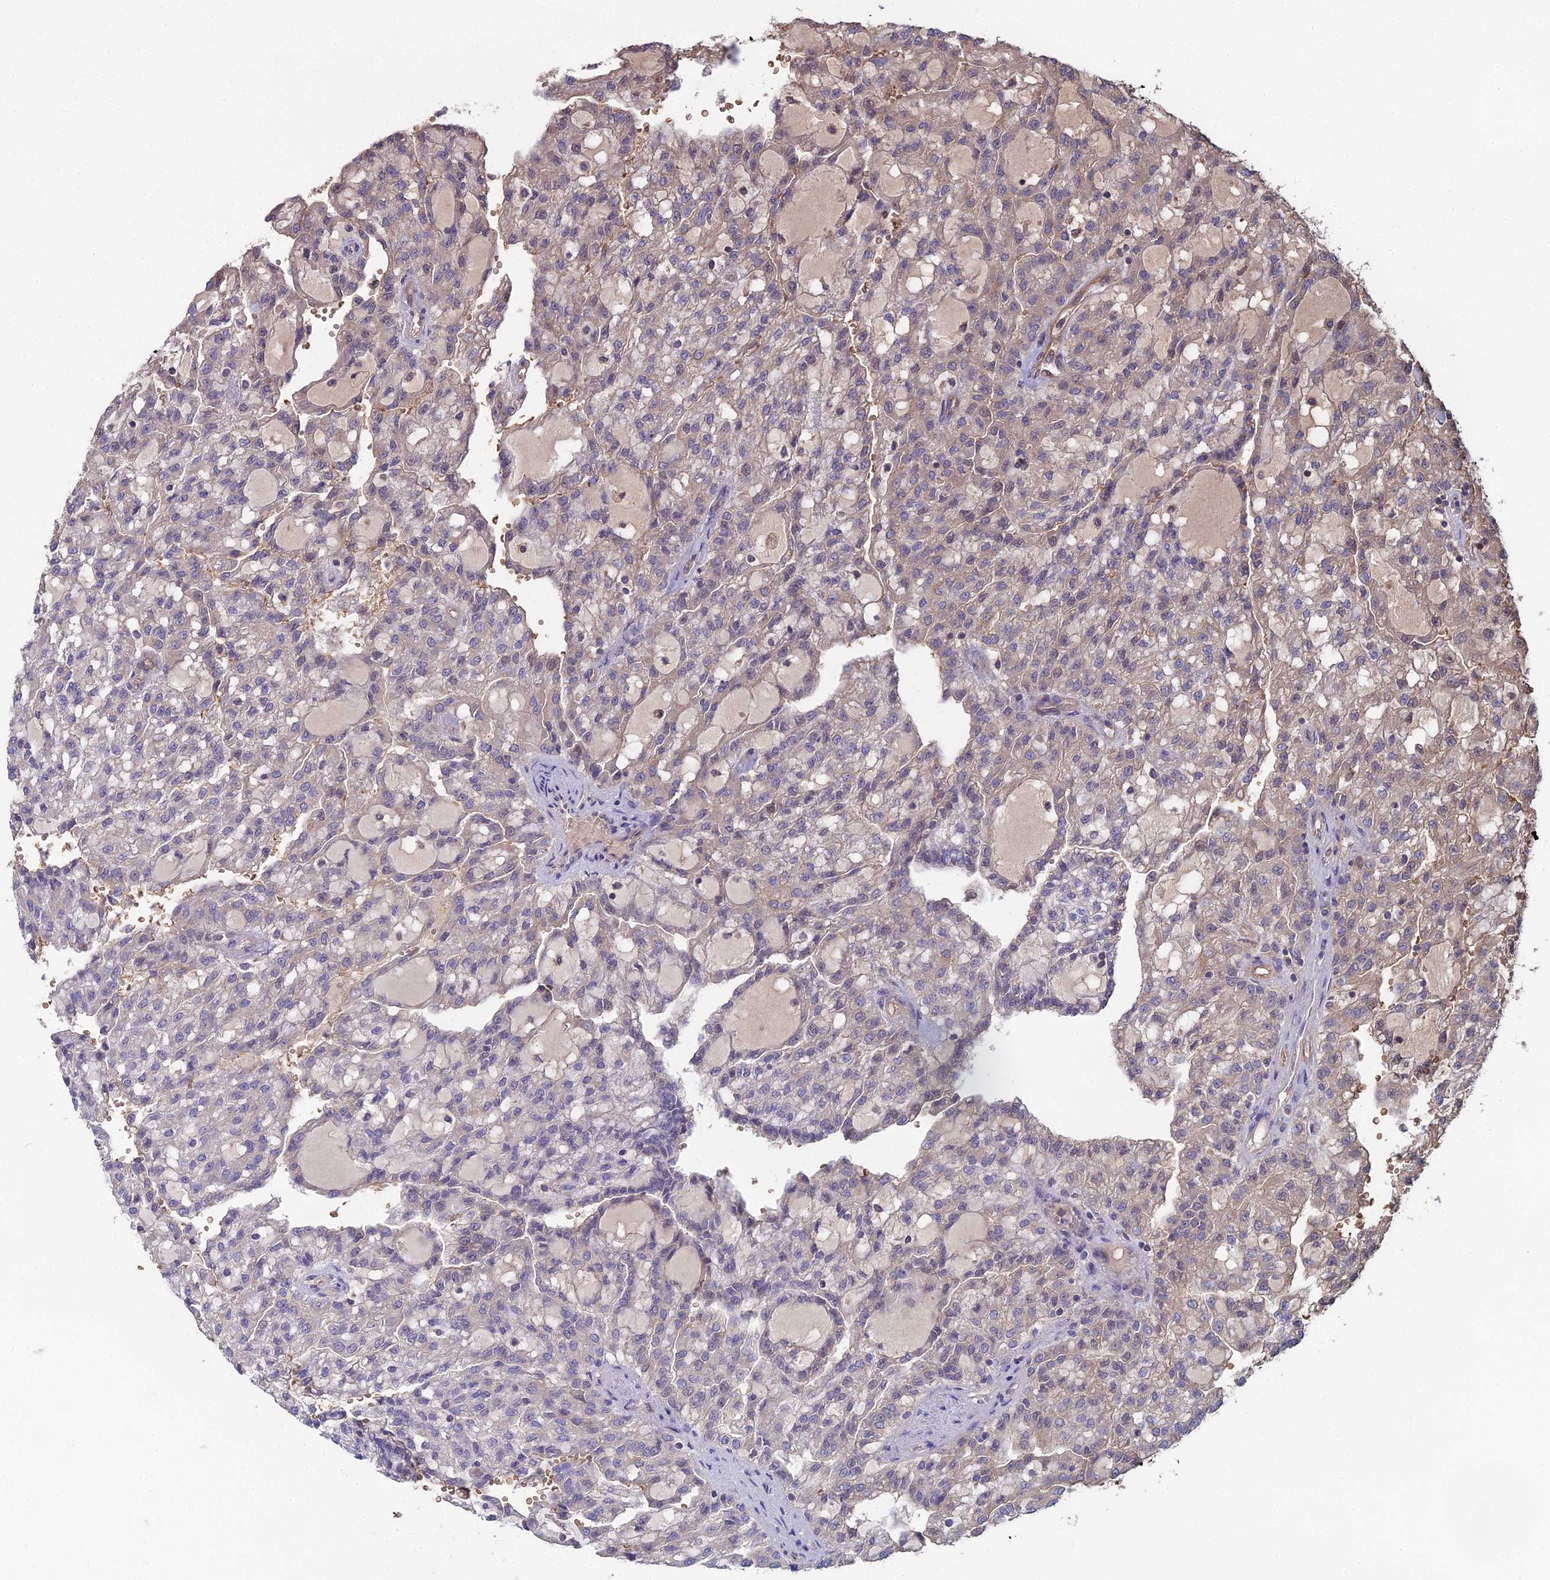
{"staining": {"intensity": "weak", "quantity": "<25%", "location": "cytoplasmic/membranous"}, "tissue": "renal cancer", "cell_type": "Tumor cells", "image_type": "cancer", "snomed": [{"axis": "morphology", "description": "Adenocarcinoma, NOS"}, {"axis": "topography", "description": "Kidney"}], "caption": "Tumor cells are negative for protein expression in human renal cancer.", "gene": "GALR2", "patient": {"sex": "male", "age": 63}}